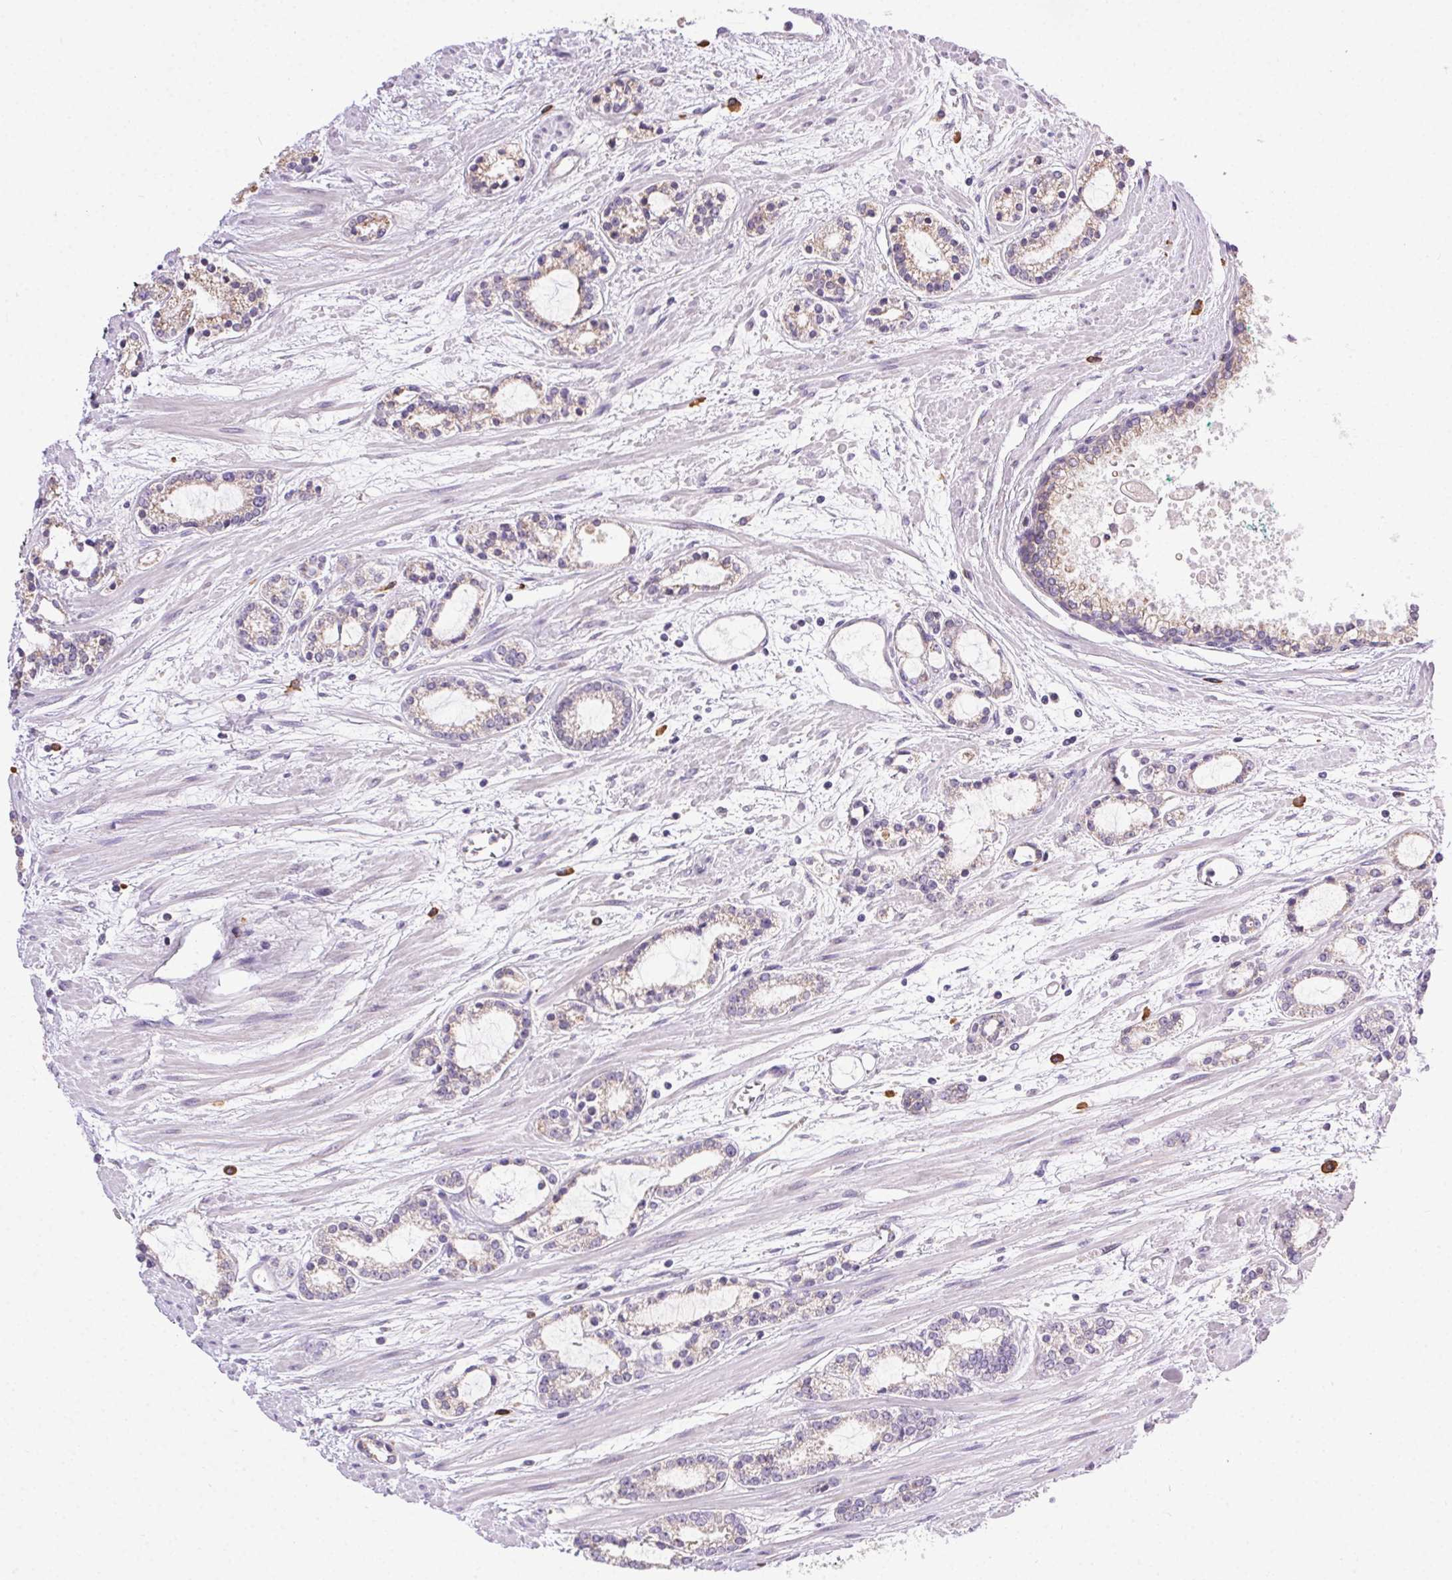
{"staining": {"intensity": "negative", "quantity": "none", "location": "none"}, "tissue": "prostate cancer", "cell_type": "Tumor cells", "image_type": "cancer", "snomed": [{"axis": "morphology", "description": "Adenocarcinoma, Medium grade"}, {"axis": "topography", "description": "Prostate"}], "caption": "This is an immunohistochemistry (IHC) histopathology image of human prostate cancer (adenocarcinoma (medium-grade)). There is no staining in tumor cells.", "gene": "SNX31", "patient": {"sex": "male", "age": 57}}